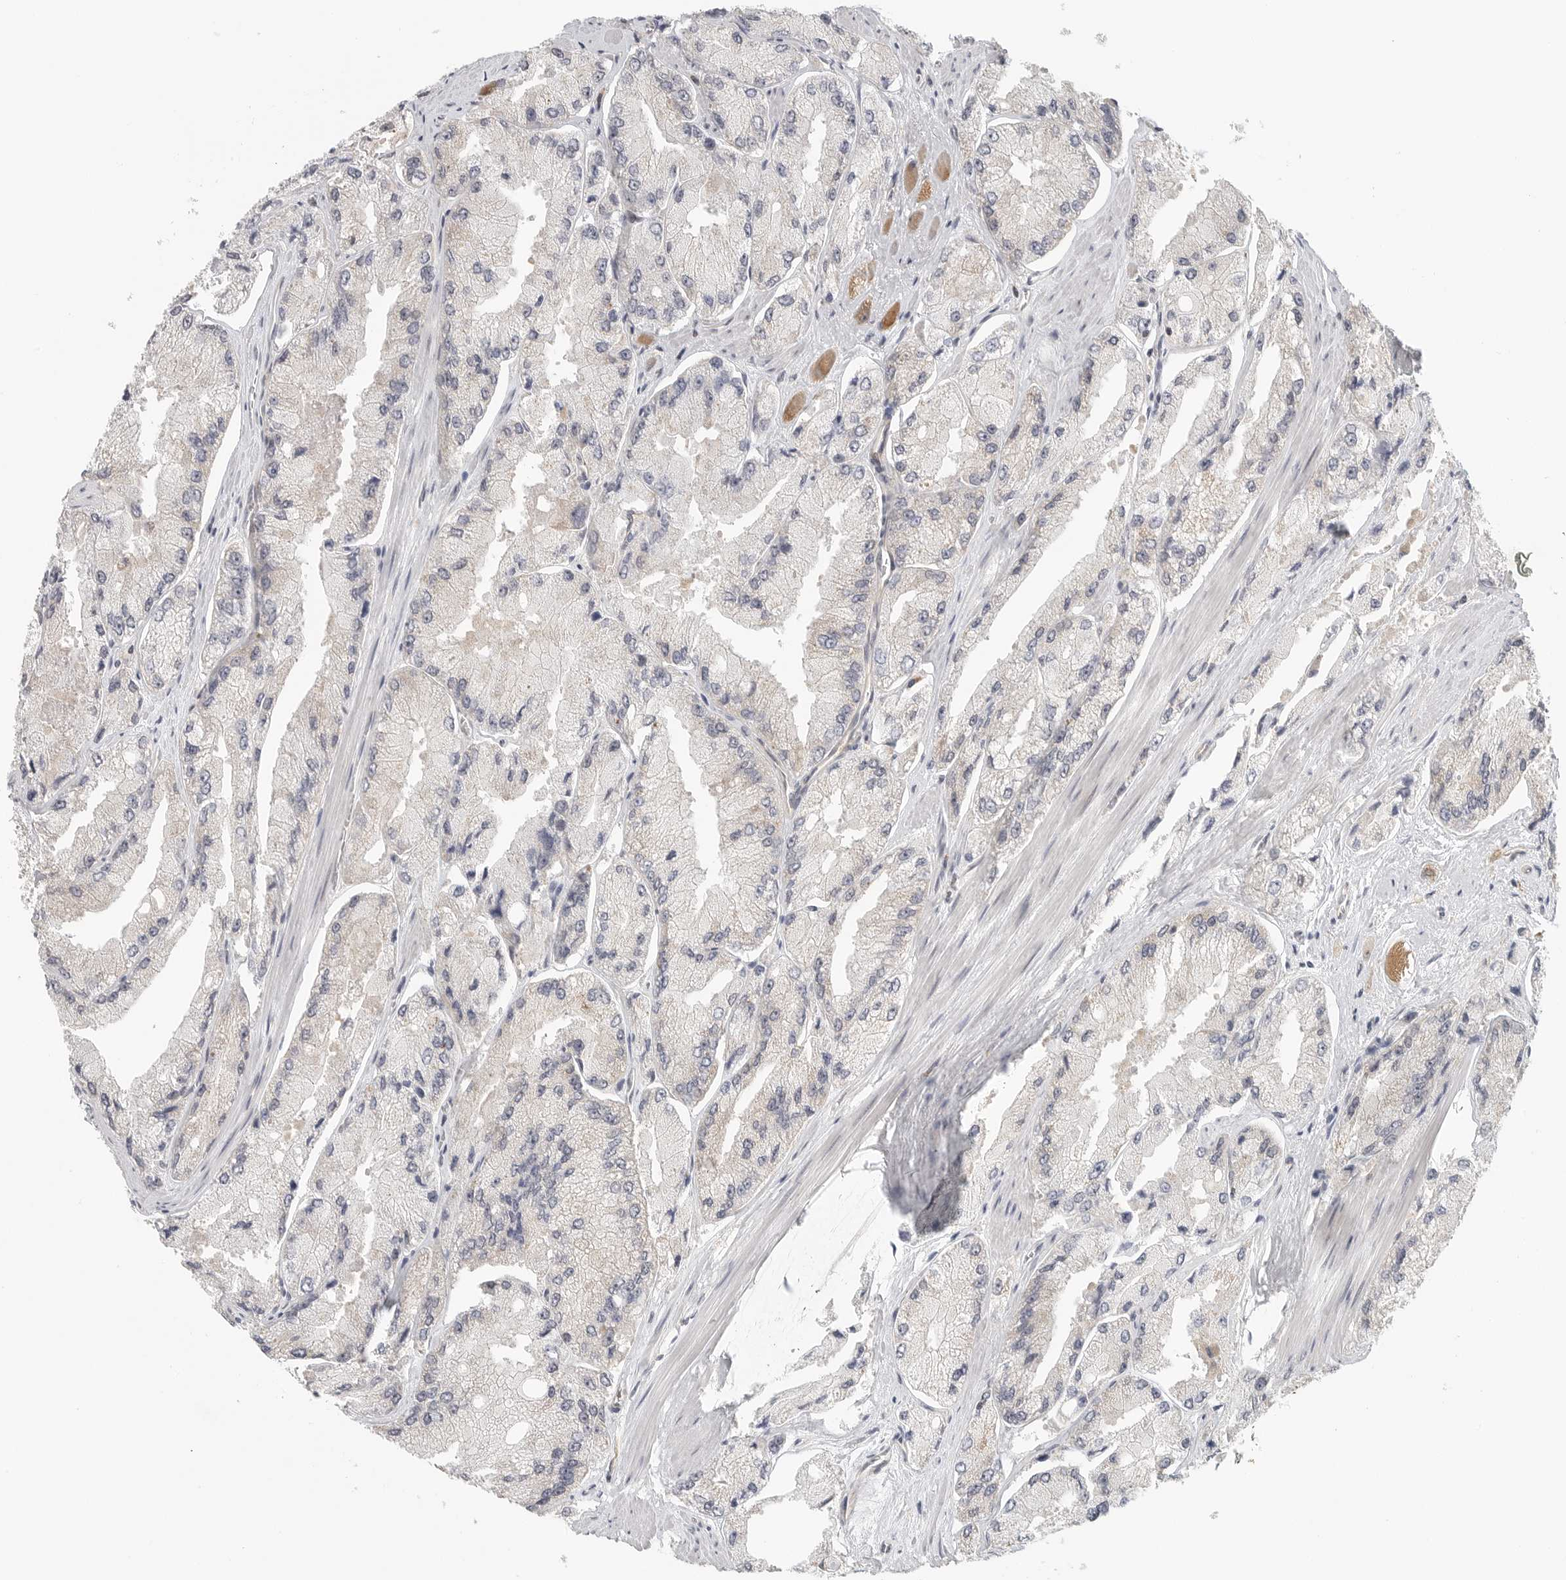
{"staining": {"intensity": "negative", "quantity": "none", "location": "none"}, "tissue": "prostate cancer", "cell_type": "Tumor cells", "image_type": "cancer", "snomed": [{"axis": "morphology", "description": "Adenocarcinoma, High grade"}, {"axis": "topography", "description": "Prostate"}], "caption": "Immunohistochemistry (IHC) of human prostate cancer (high-grade adenocarcinoma) shows no staining in tumor cells.", "gene": "HDAC6", "patient": {"sex": "male", "age": 58}}